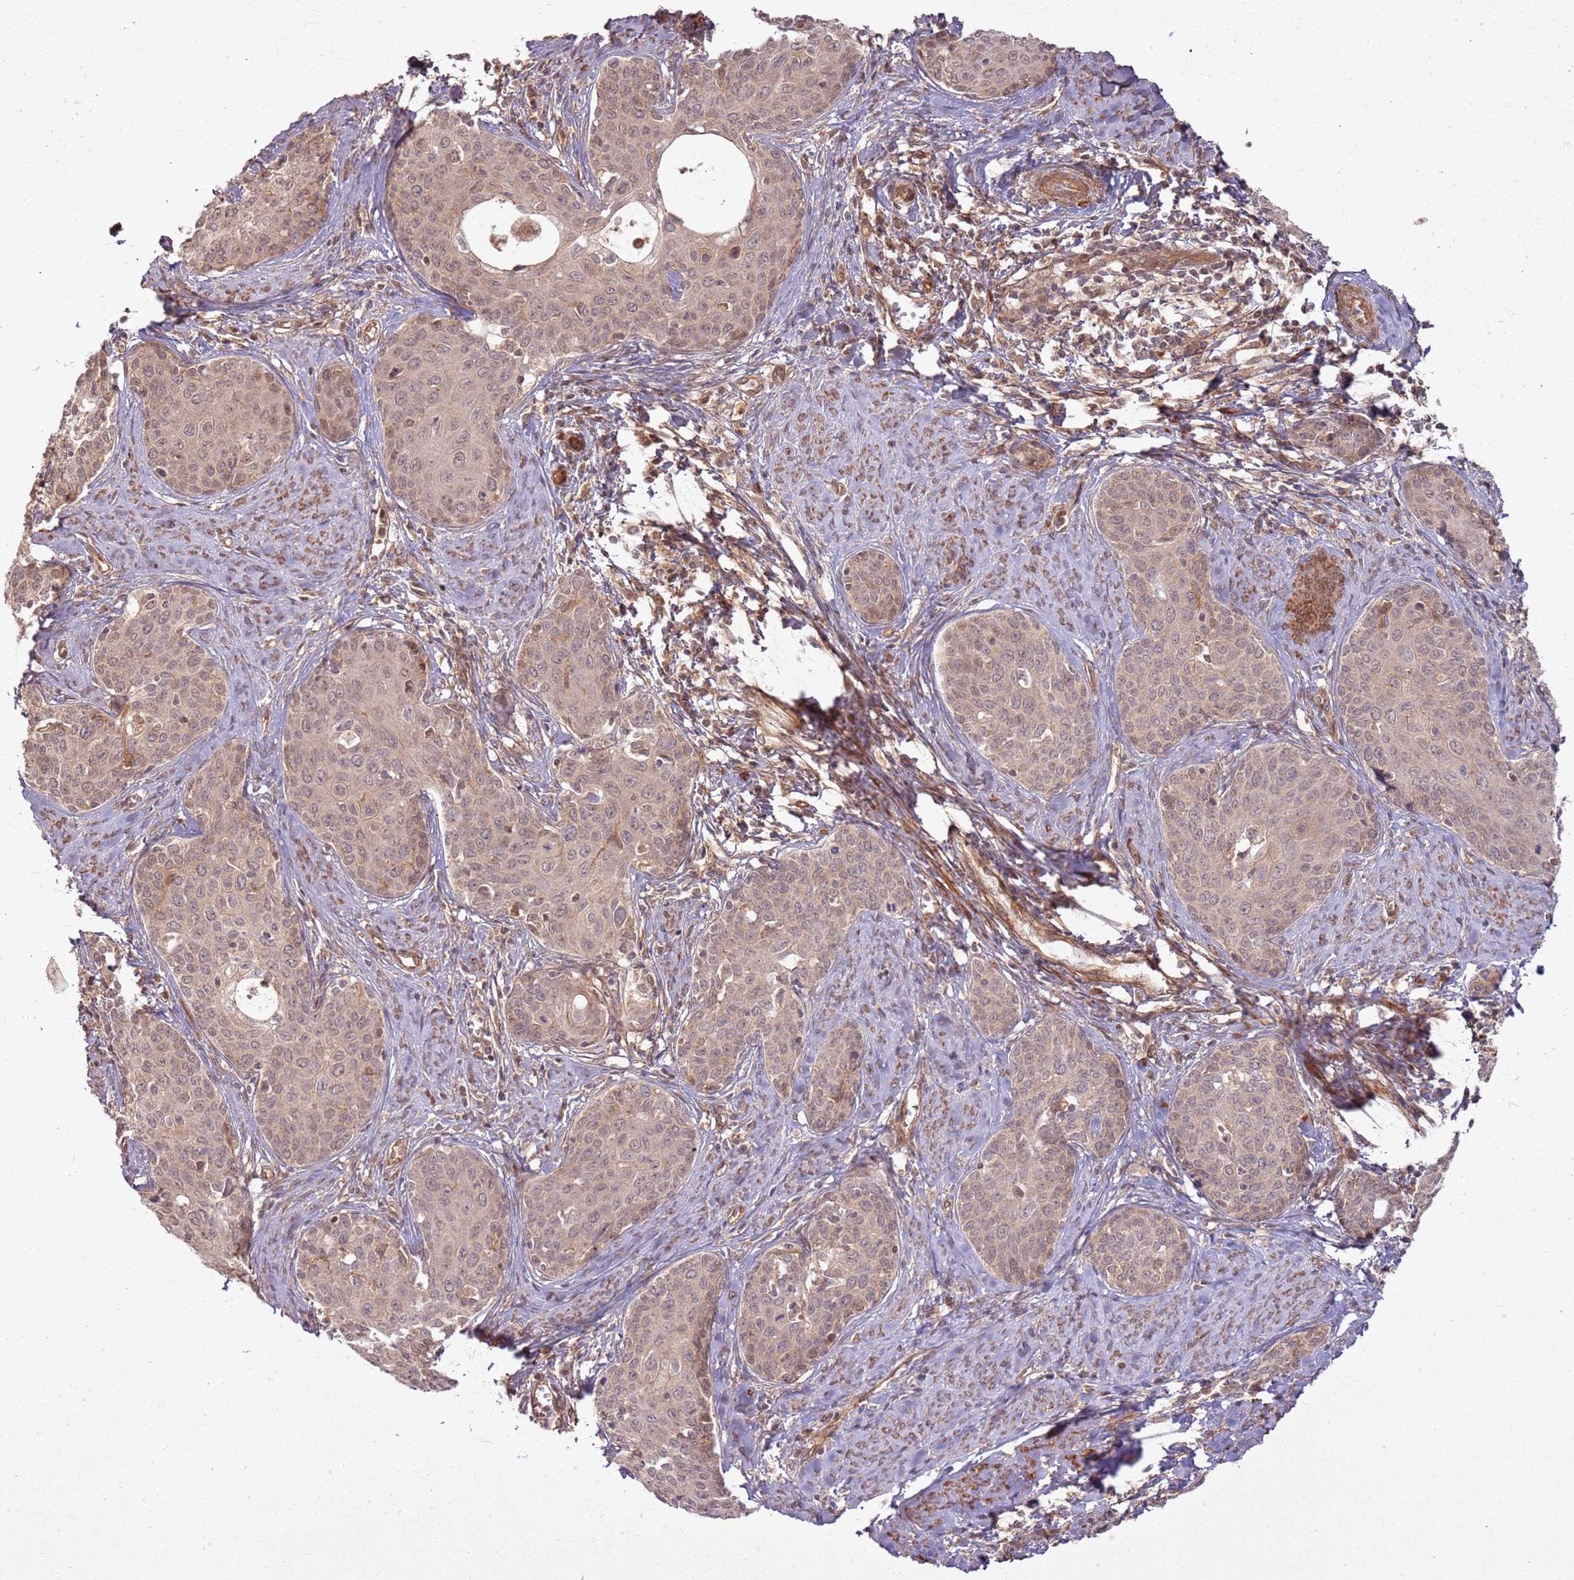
{"staining": {"intensity": "moderate", "quantity": ">75%", "location": "cytoplasmic/membranous,nuclear"}, "tissue": "cervical cancer", "cell_type": "Tumor cells", "image_type": "cancer", "snomed": [{"axis": "morphology", "description": "Squamous cell carcinoma, NOS"}, {"axis": "topography", "description": "Cervix"}], "caption": "IHC (DAB (3,3'-diaminobenzidine)) staining of human squamous cell carcinoma (cervical) reveals moderate cytoplasmic/membranous and nuclear protein staining in approximately >75% of tumor cells.", "gene": "ZNF623", "patient": {"sex": "female", "age": 52}}